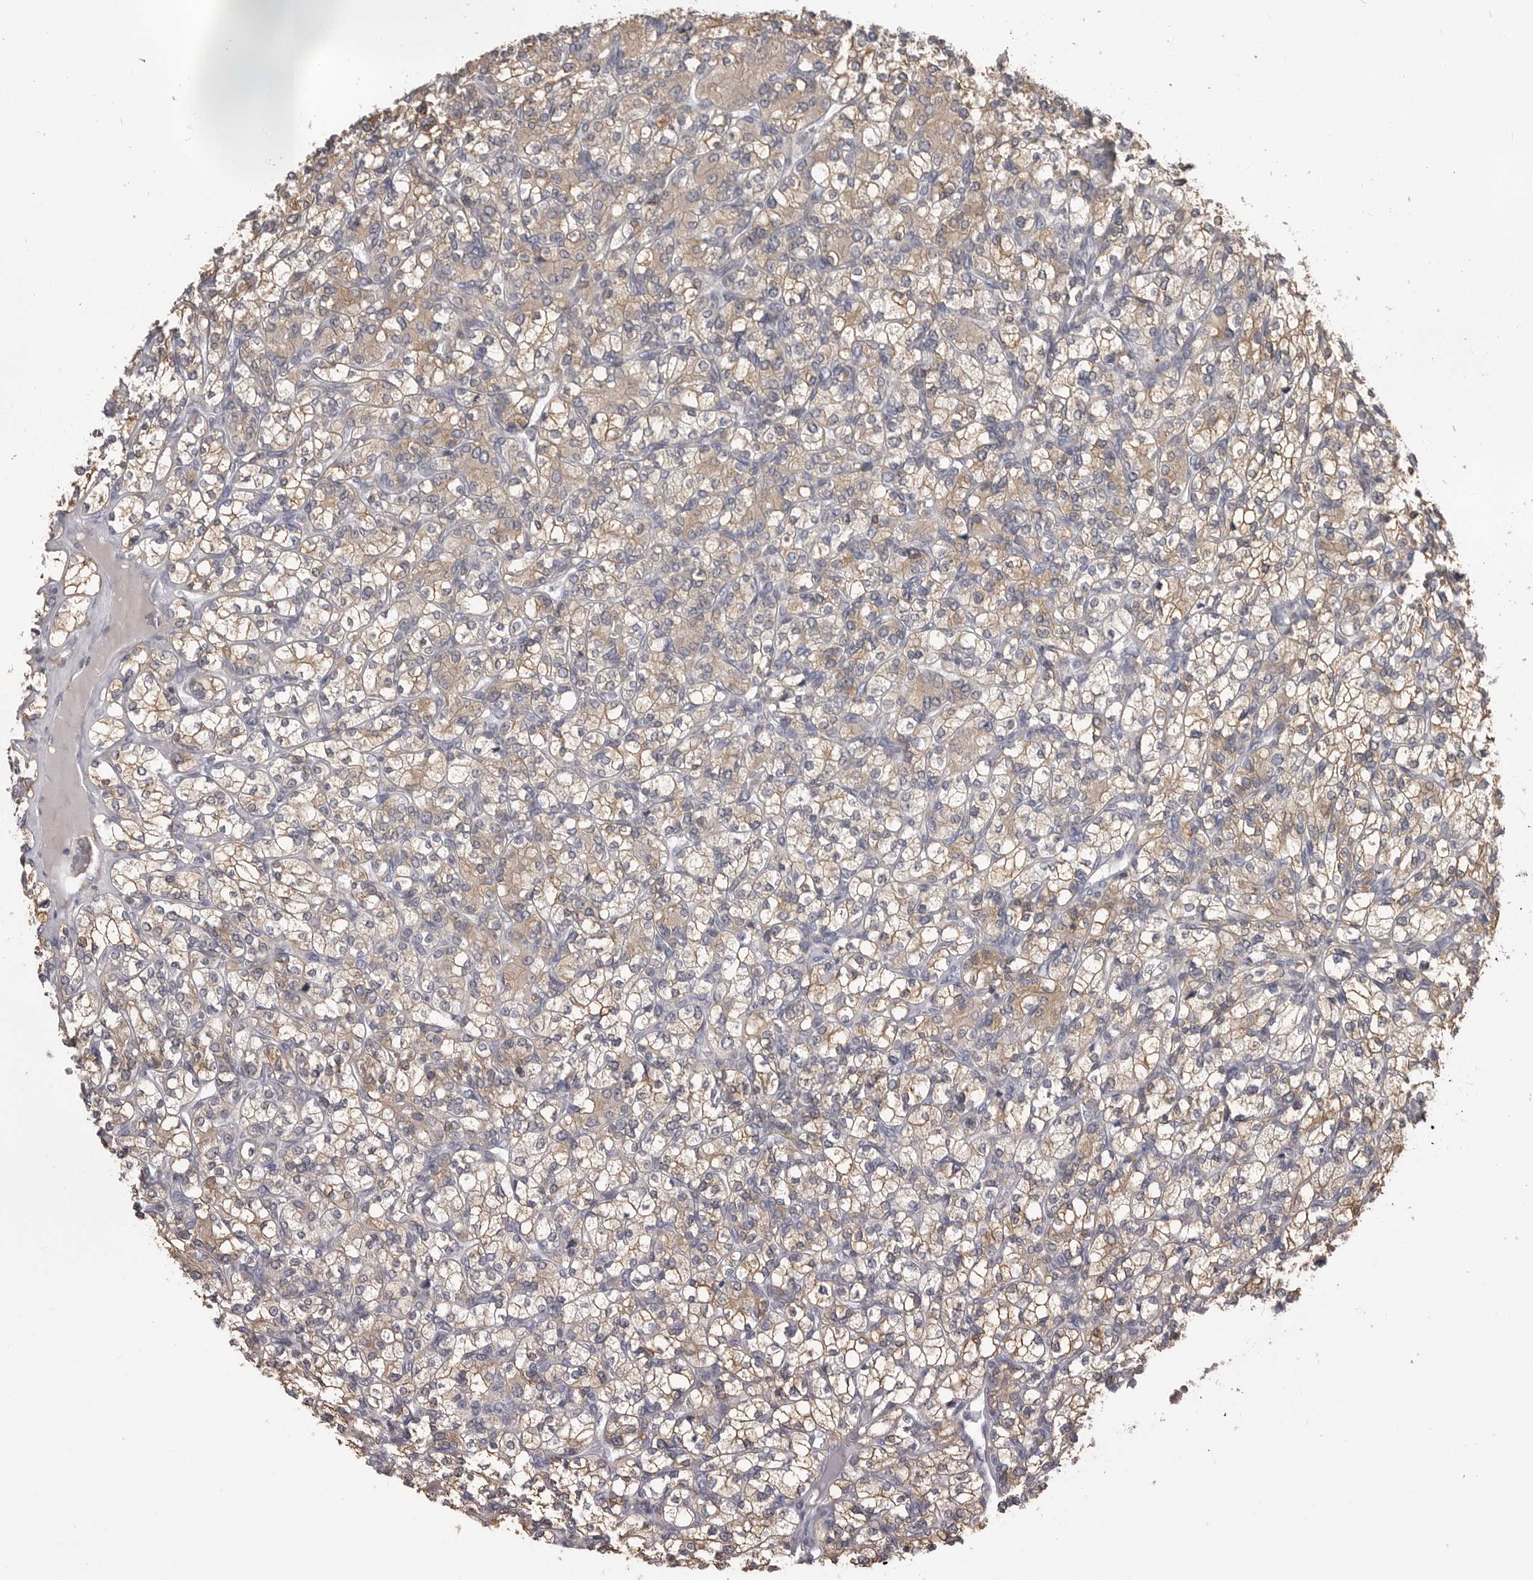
{"staining": {"intensity": "weak", "quantity": ">75%", "location": "cytoplasmic/membranous"}, "tissue": "renal cancer", "cell_type": "Tumor cells", "image_type": "cancer", "snomed": [{"axis": "morphology", "description": "Adenocarcinoma, NOS"}, {"axis": "topography", "description": "Kidney"}], "caption": "Tumor cells display low levels of weak cytoplasmic/membranous staining in about >75% of cells in renal cancer.", "gene": "PLEKHF1", "patient": {"sex": "male", "age": 77}}